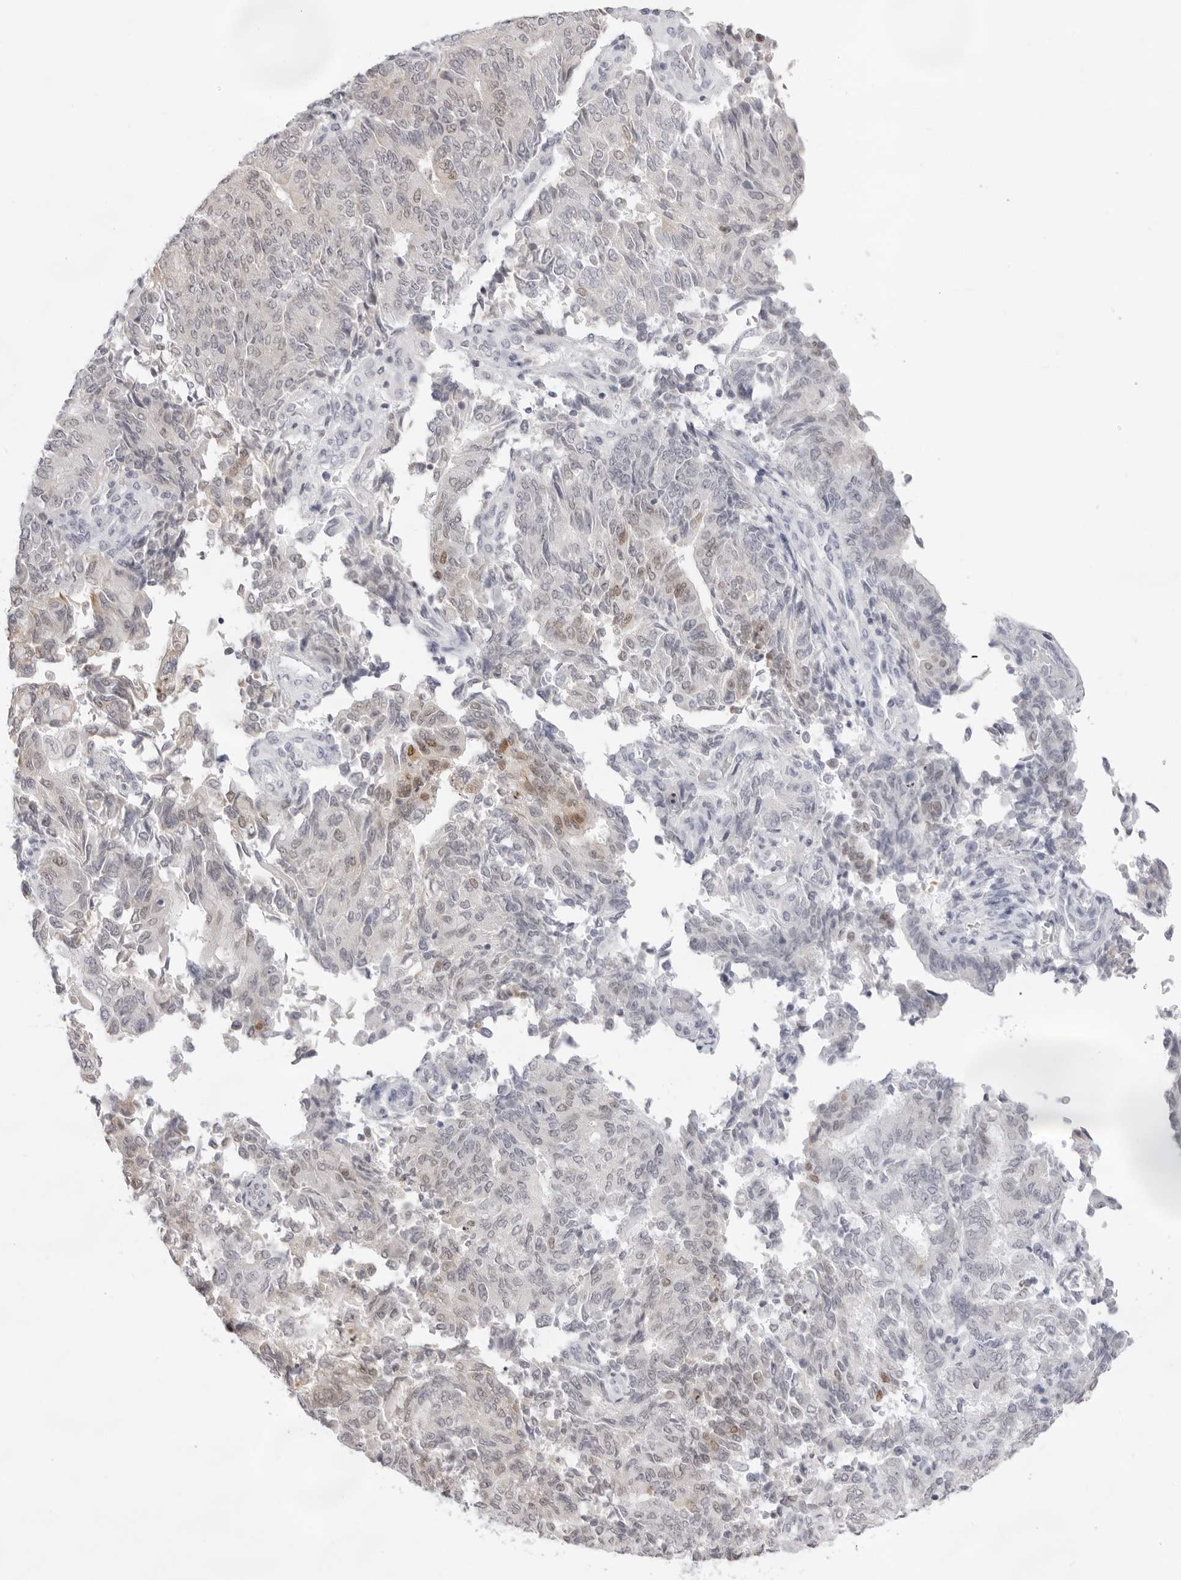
{"staining": {"intensity": "weak", "quantity": "<25%", "location": "nuclear"}, "tissue": "endometrial cancer", "cell_type": "Tumor cells", "image_type": "cancer", "snomed": [{"axis": "morphology", "description": "Adenocarcinoma, NOS"}, {"axis": "topography", "description": "Endometrium"}], "caption": "Tumor cells show no significant staining in adenocarcinoma (endometrial).", "gene": "FDPS", "patient": {"sex": "female", "age": 80}}